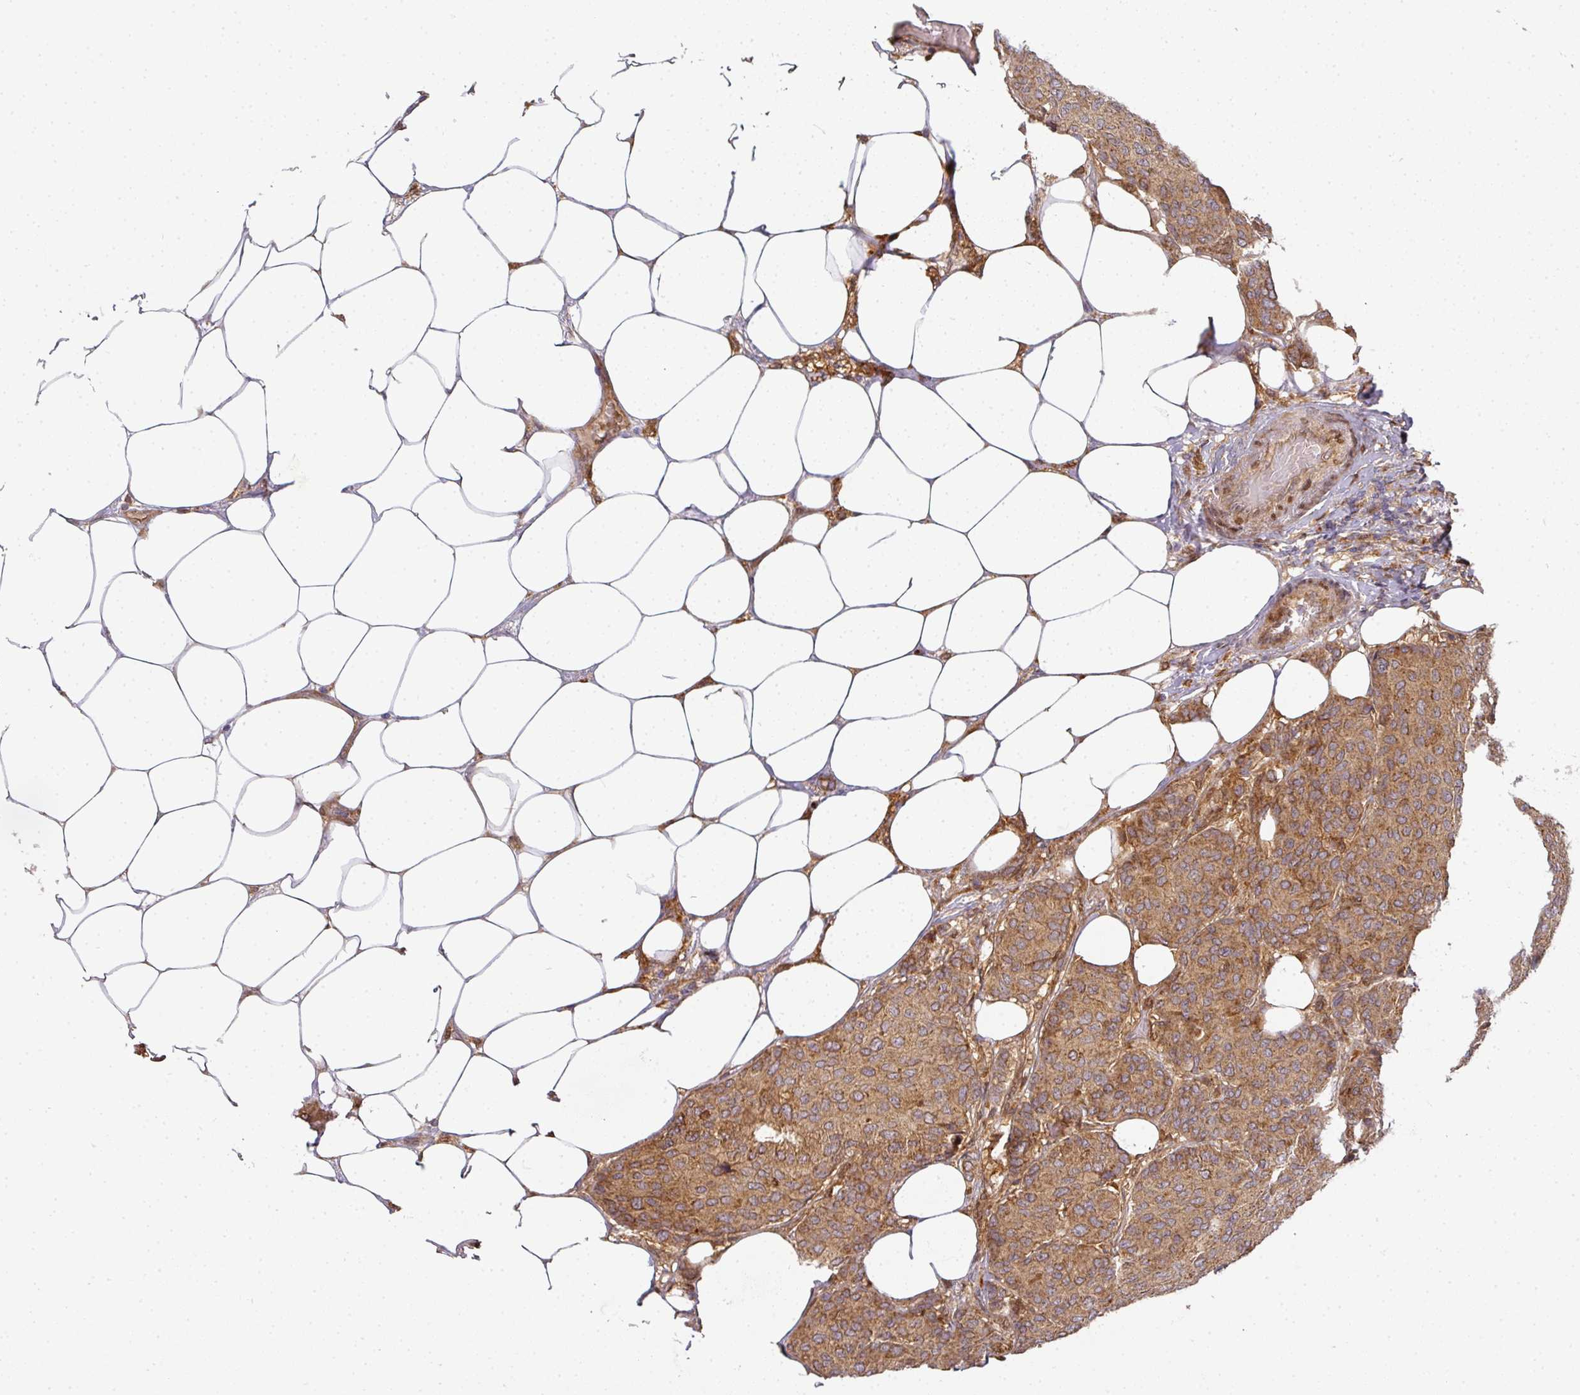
{"staining": {"intensity": "moderate", "quantity": ">75%", "location": "cytoplasmic/membranous"}, "tissue": "breast cancer", "cell_type": "Tumor cells", "image_type": "cancer", "snomed": [{"axis": "morphology", "description": "Duct carcinoma"}, {"axis": "topography", "description": "Breast"}], "caption": "Moderate cytoplasmic/membranous staining for a protein is present in approximately >75% of tumor cells of breast infiltrating ductal carcinoma using immunohistochemistry.", "gene": "MALSU1", "patient": {"sex": "female", "age": 75}}